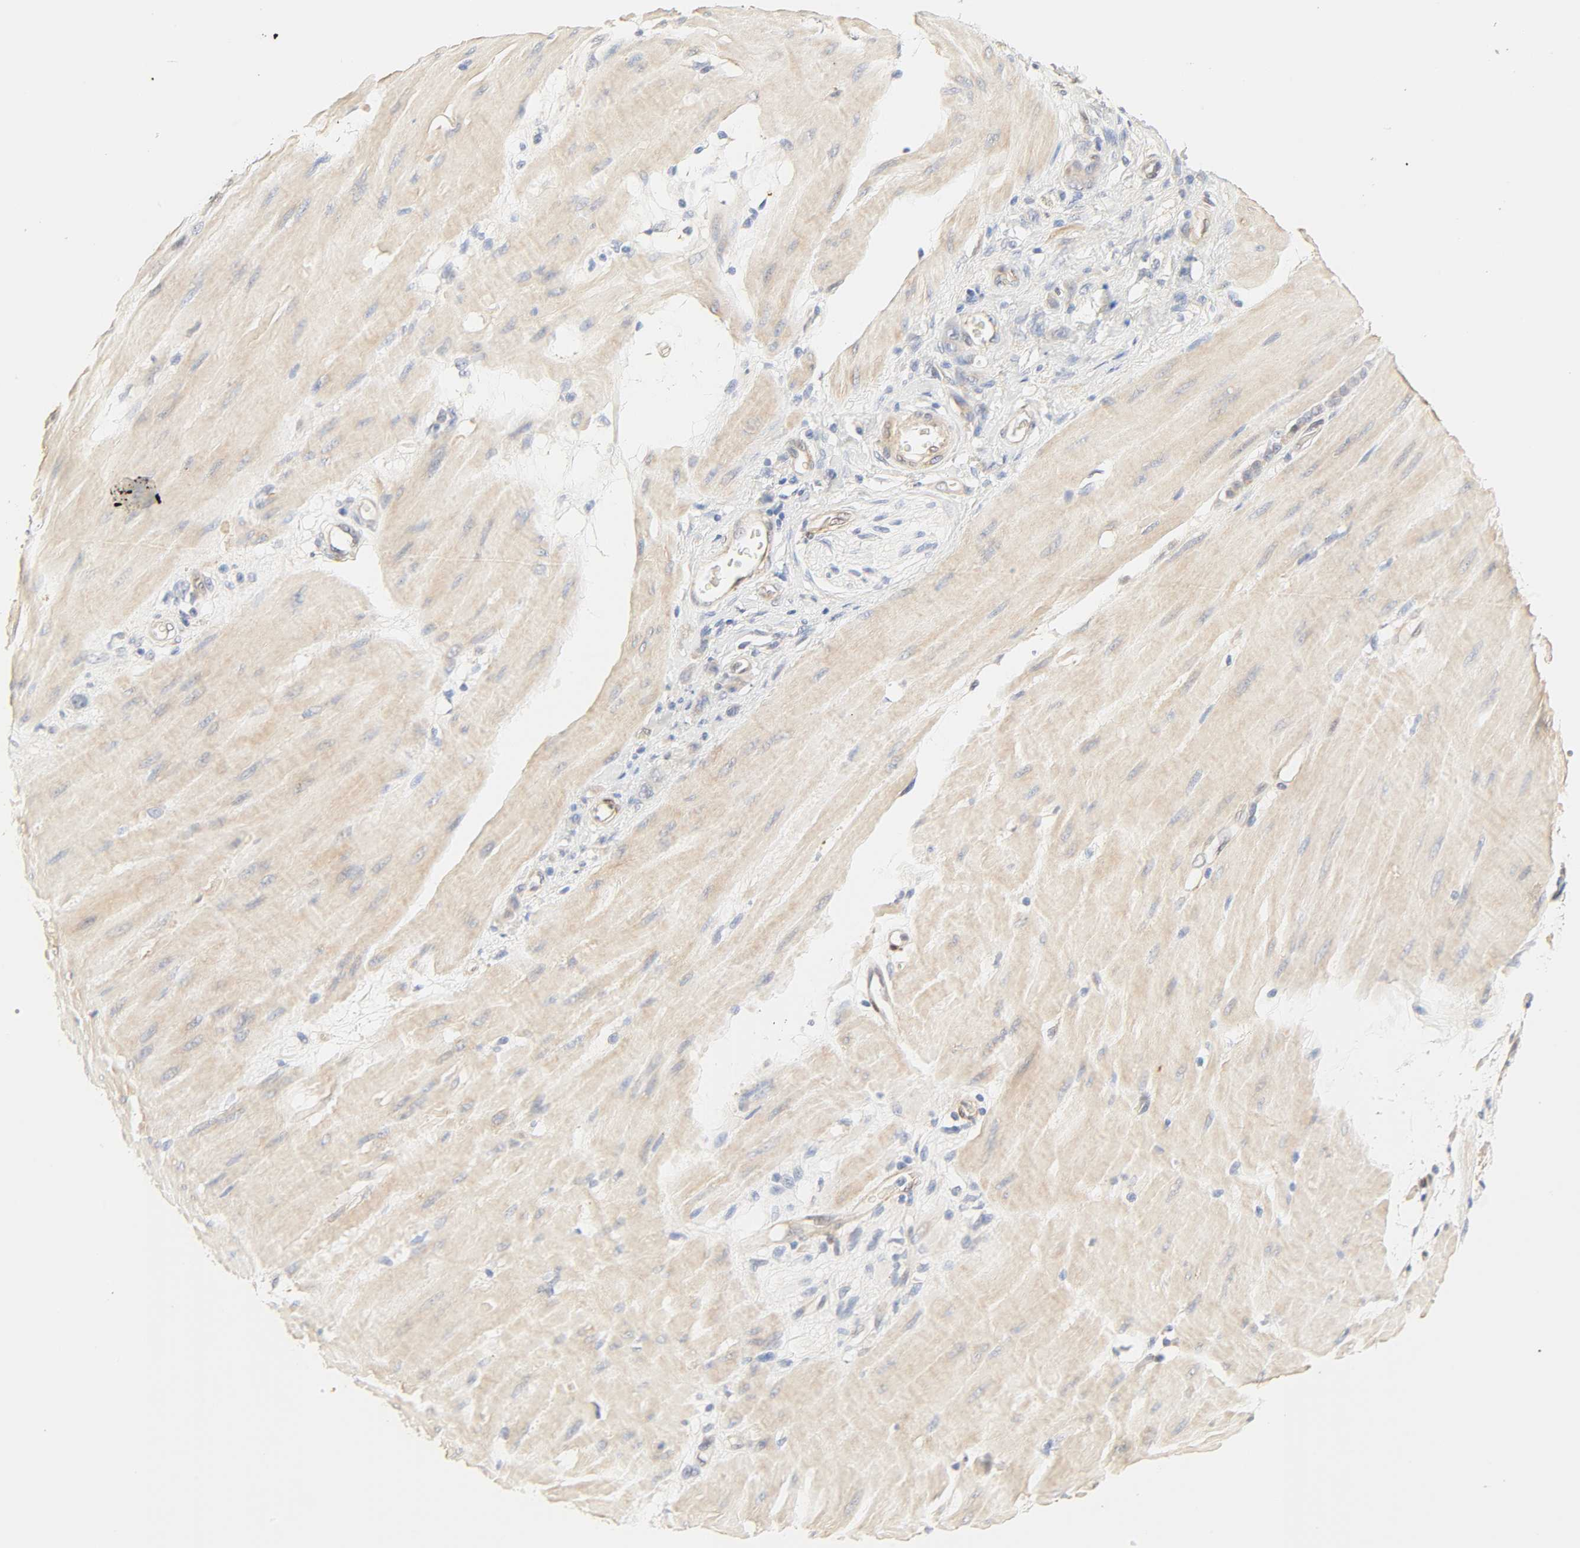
{"staining": {"intensity": "negative", "quantity": "none", "location": "none"}, "tissue": "stomach cancer", "cell_type": "Tumor cells", "image_type": "cancer", "snomed": [{"axis": "morphology", "description": "Adenocarcinoma, NOS"}, {"axis": "topography", "description": "Stomach"}], "caption": "The immunohistochemistry (IHC) micrograph has no significant positivity in tumor cells of adenocarcinoma (stomach) tissue.", "gene": "BORCS8-MEF2B", "patient": {"sex": "male", "age": 82}}